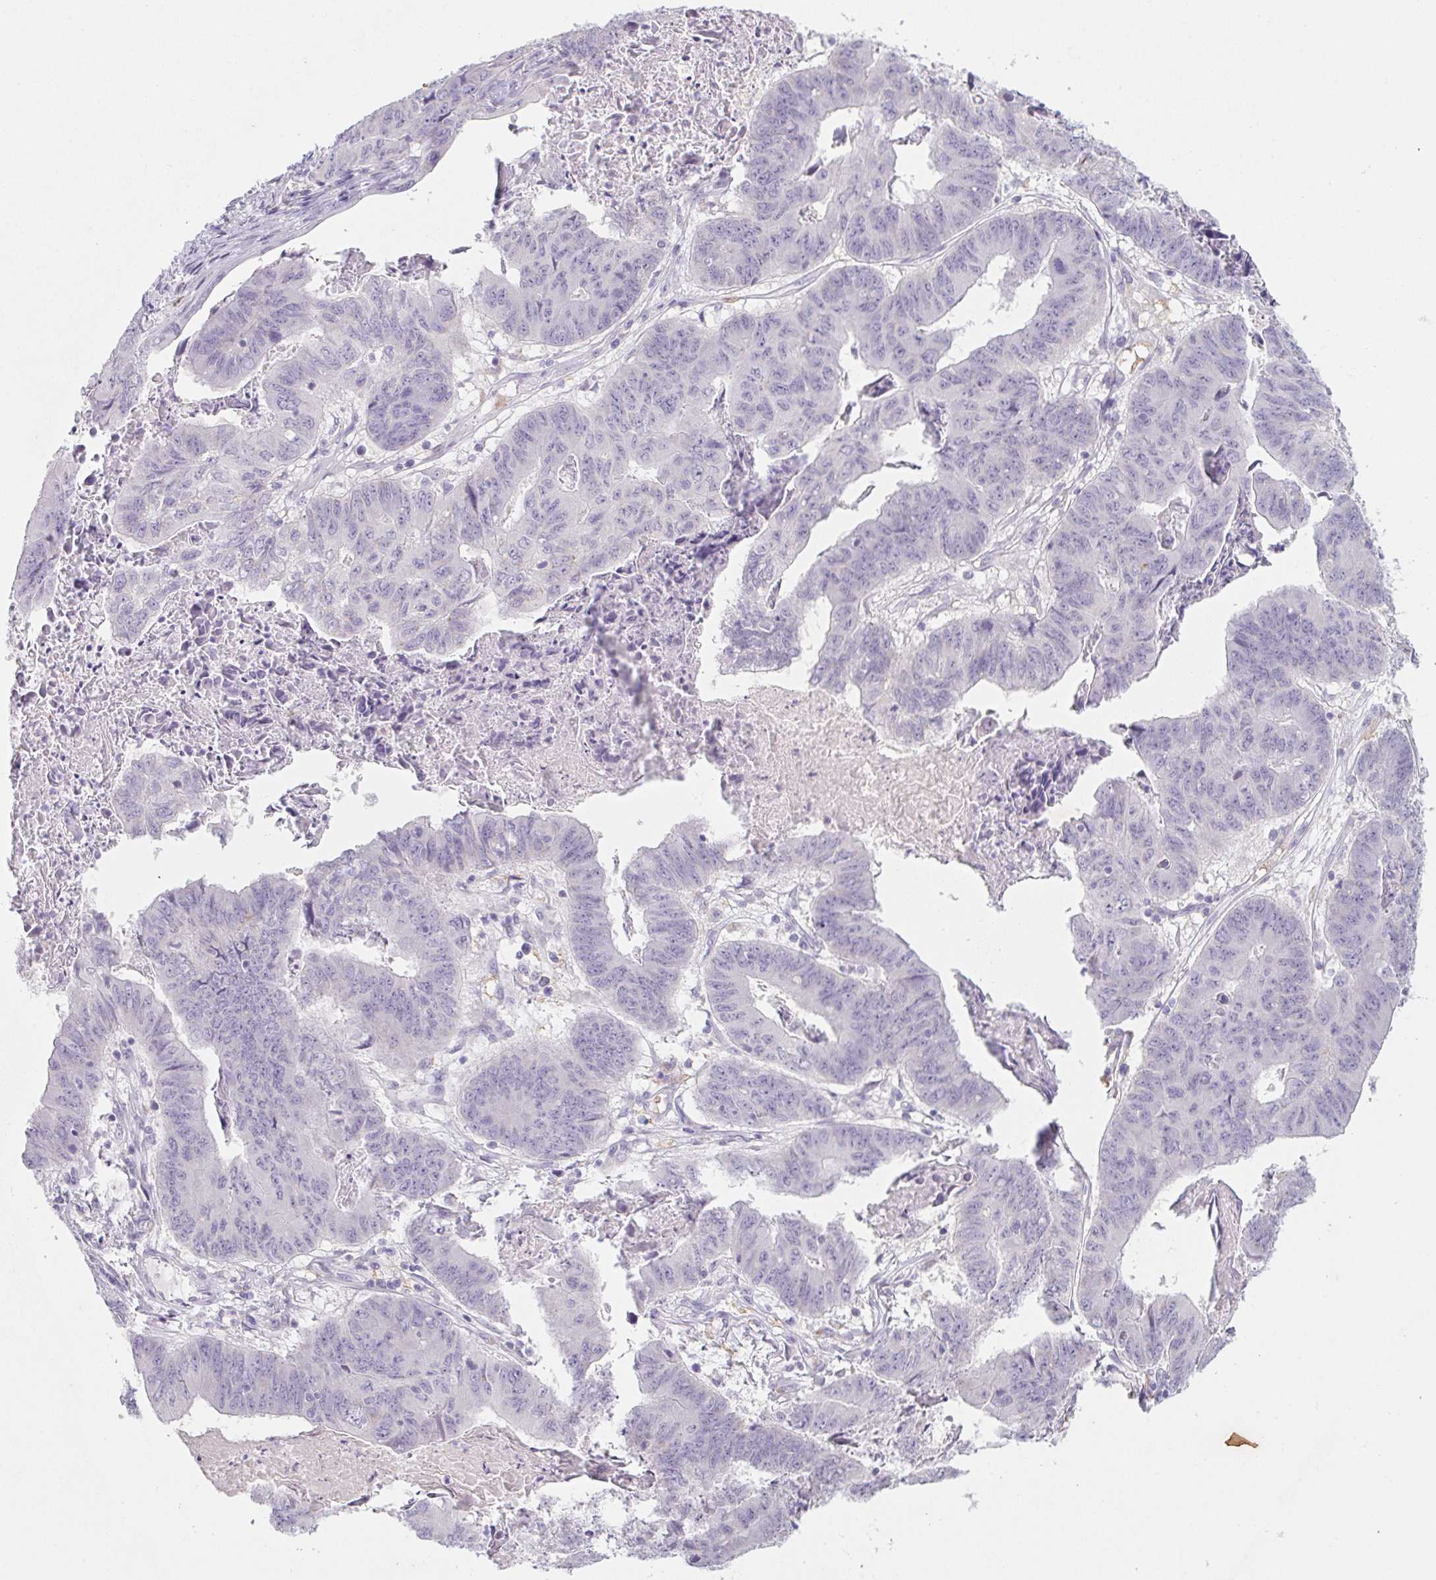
{"staining": {"intensity": "negative", "quantity": "none", "location": "none"}, "tissue": "stomach cancer", "cell_type": "Tumor cells", "image_type": "cancer", "snomed": [{"axis": "morphology", "description": "Adenocarcinoma, NOS"}, {"axis": "topography", "description": "Stomach, lower"}], "caption": "IHC micrograph of neoplastic tissue: stomach adenocarcinoma stained with DAB (3,3'-diaminobenzidine) shows no significant protein staining in tumor cells.", "gene": "DCD", "patient": {"sex": "male", "age": 77}}